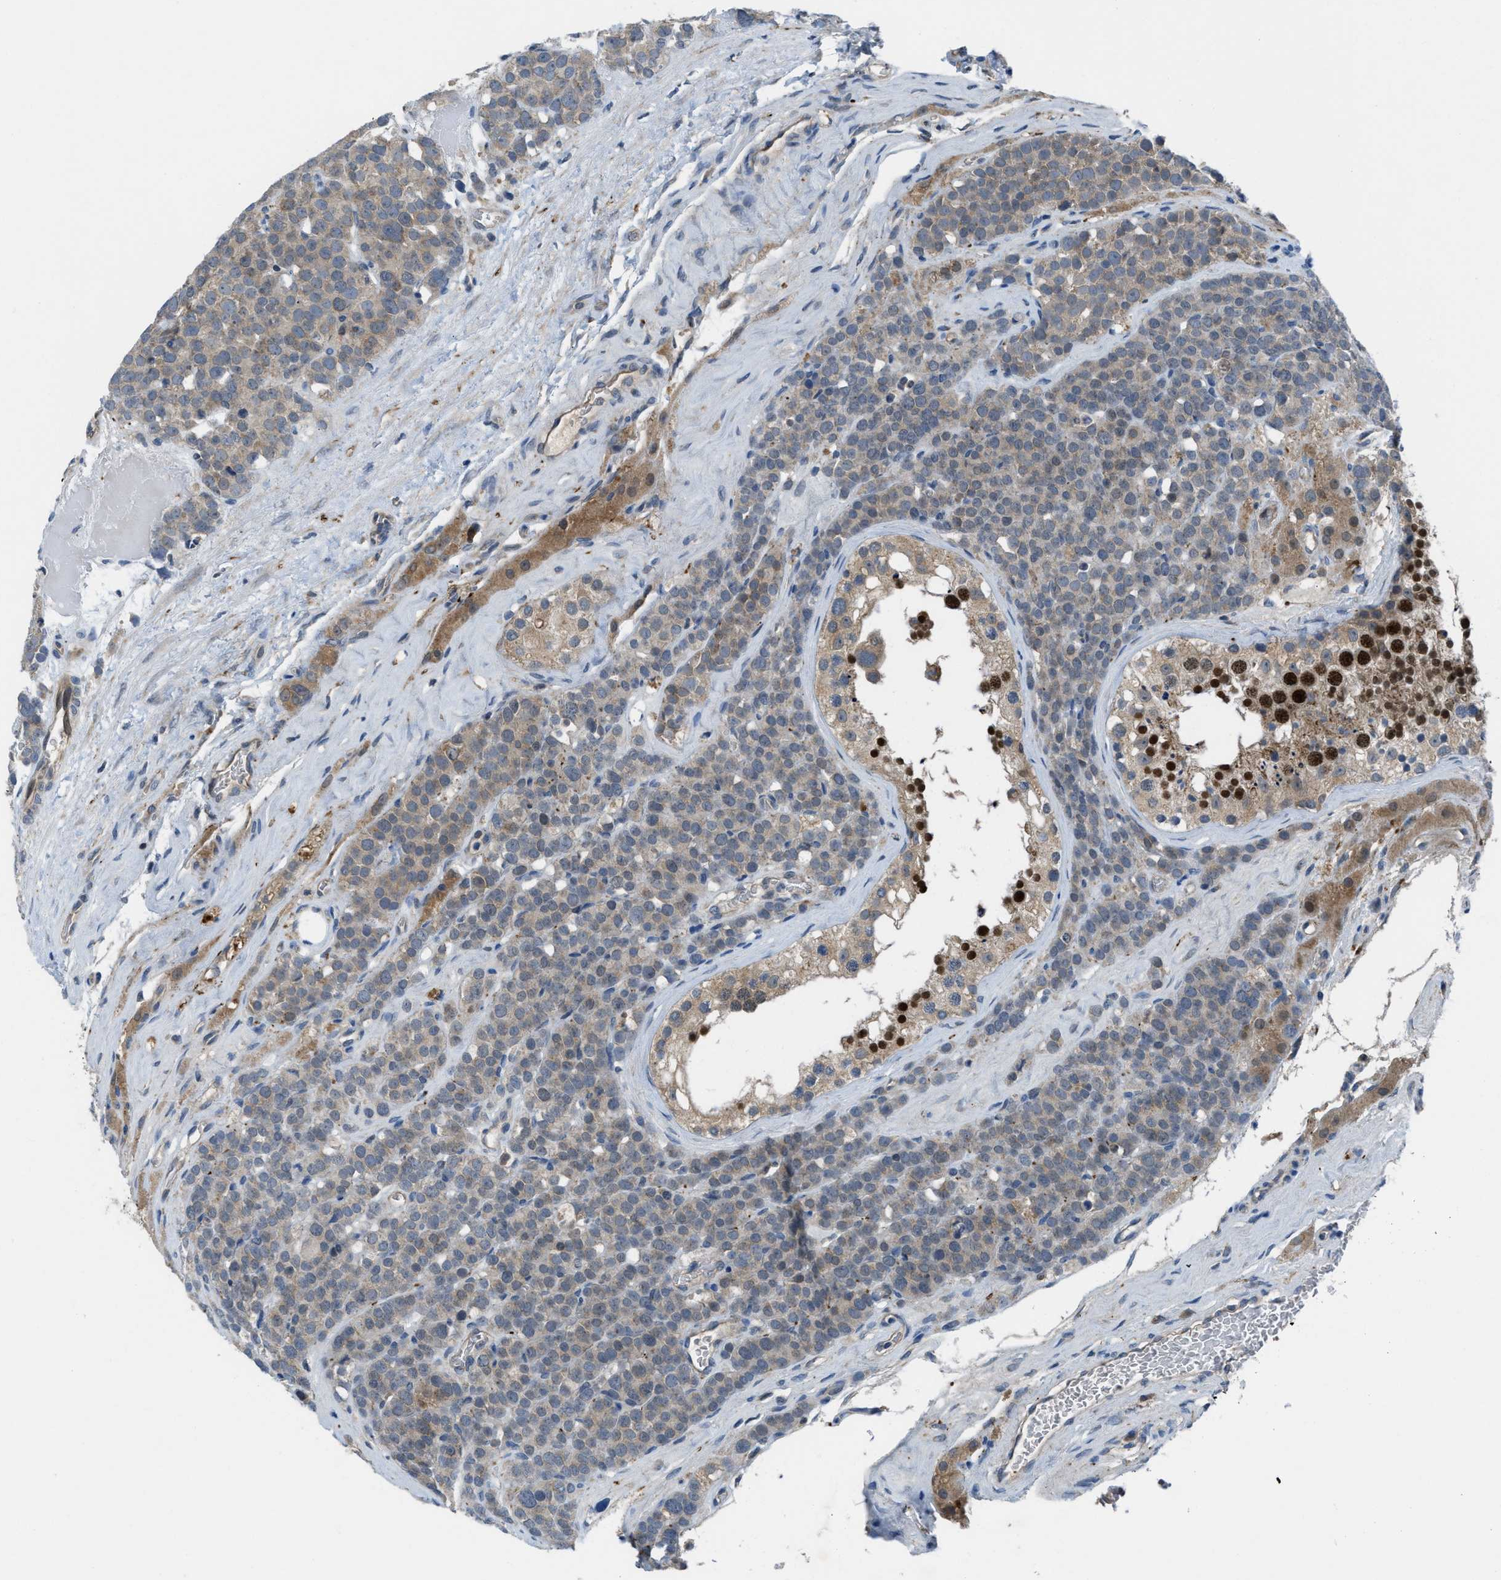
{"staining": {"intensity": "weak", "quantity": "<25%", "location": "cytoplasmic/membranous"}, "tissue": "testis cancer", "cell_type": "Tumor cells", "image_type": "cancer", "snomed": [{"axis": "morphology", "description": "Seminoma, NOS"}, {"axis": "topography", "description": "Testis"}], "caption": "There is no significant staining in tumor cells of seminoma (testis).", "gene": "BAZ2B", "patient": {"sex": "male", "age": 71}}